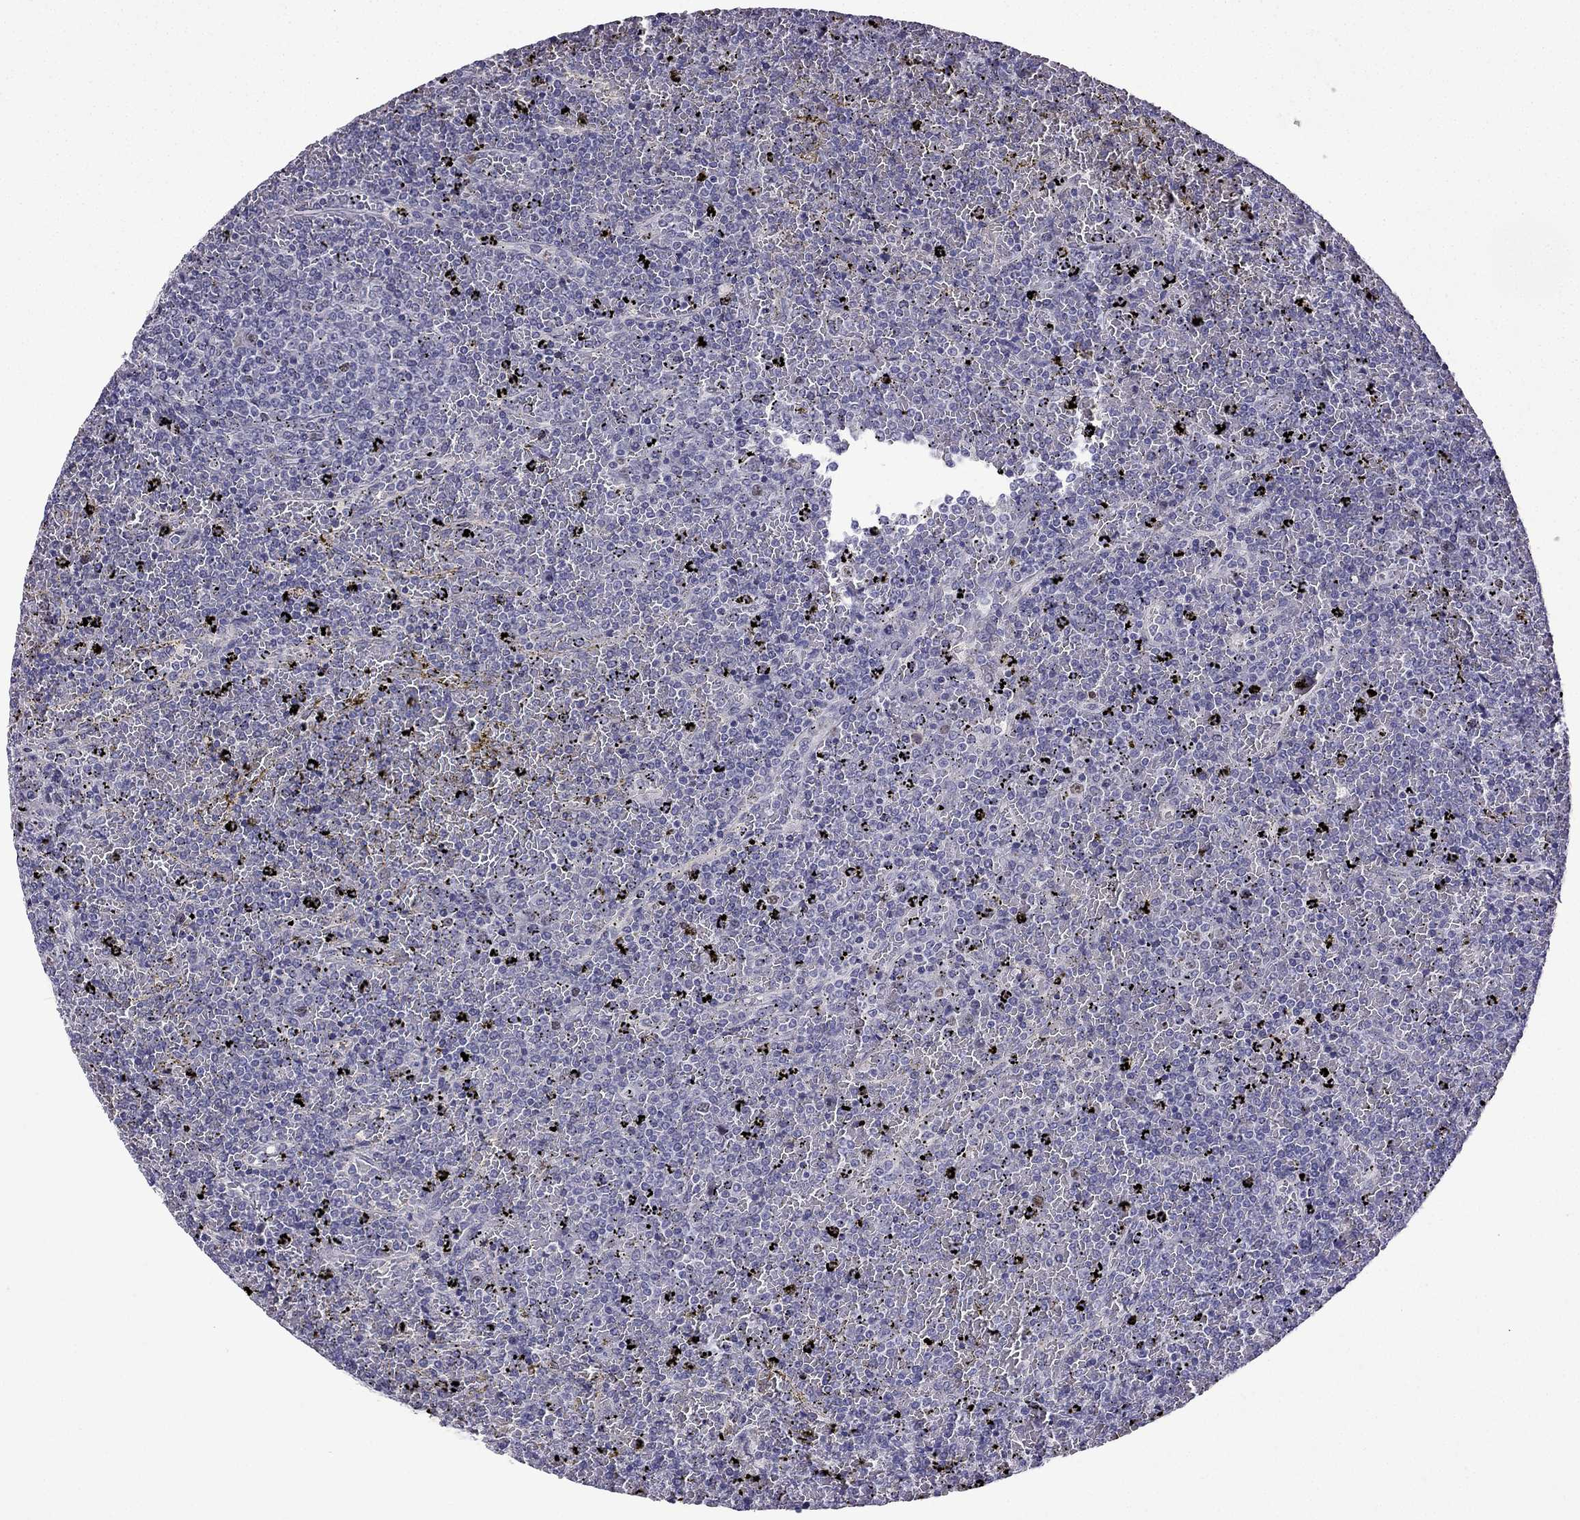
{"staining": {"intensity": "negative", "quantity": "none", "location": "none"}, "tissue": "lymphoma", "cell_type": "Tumor cells", "image_type": "cancer", "snomed": [{"axis": "morphology", "description": "Malignant lymphoma, non-Hodgkin's type, Low grade"}, {"axis": "topography", "description": "Spleen"}], "caption": "Protein analysis of lymphoma demonstrates no significant expression in tumor cells. (Brightfield microscopy of DAB immunohistochemistry at high magnification).", "gene": "UHRF1", "patient": {"sex": "female", "age": 77}}